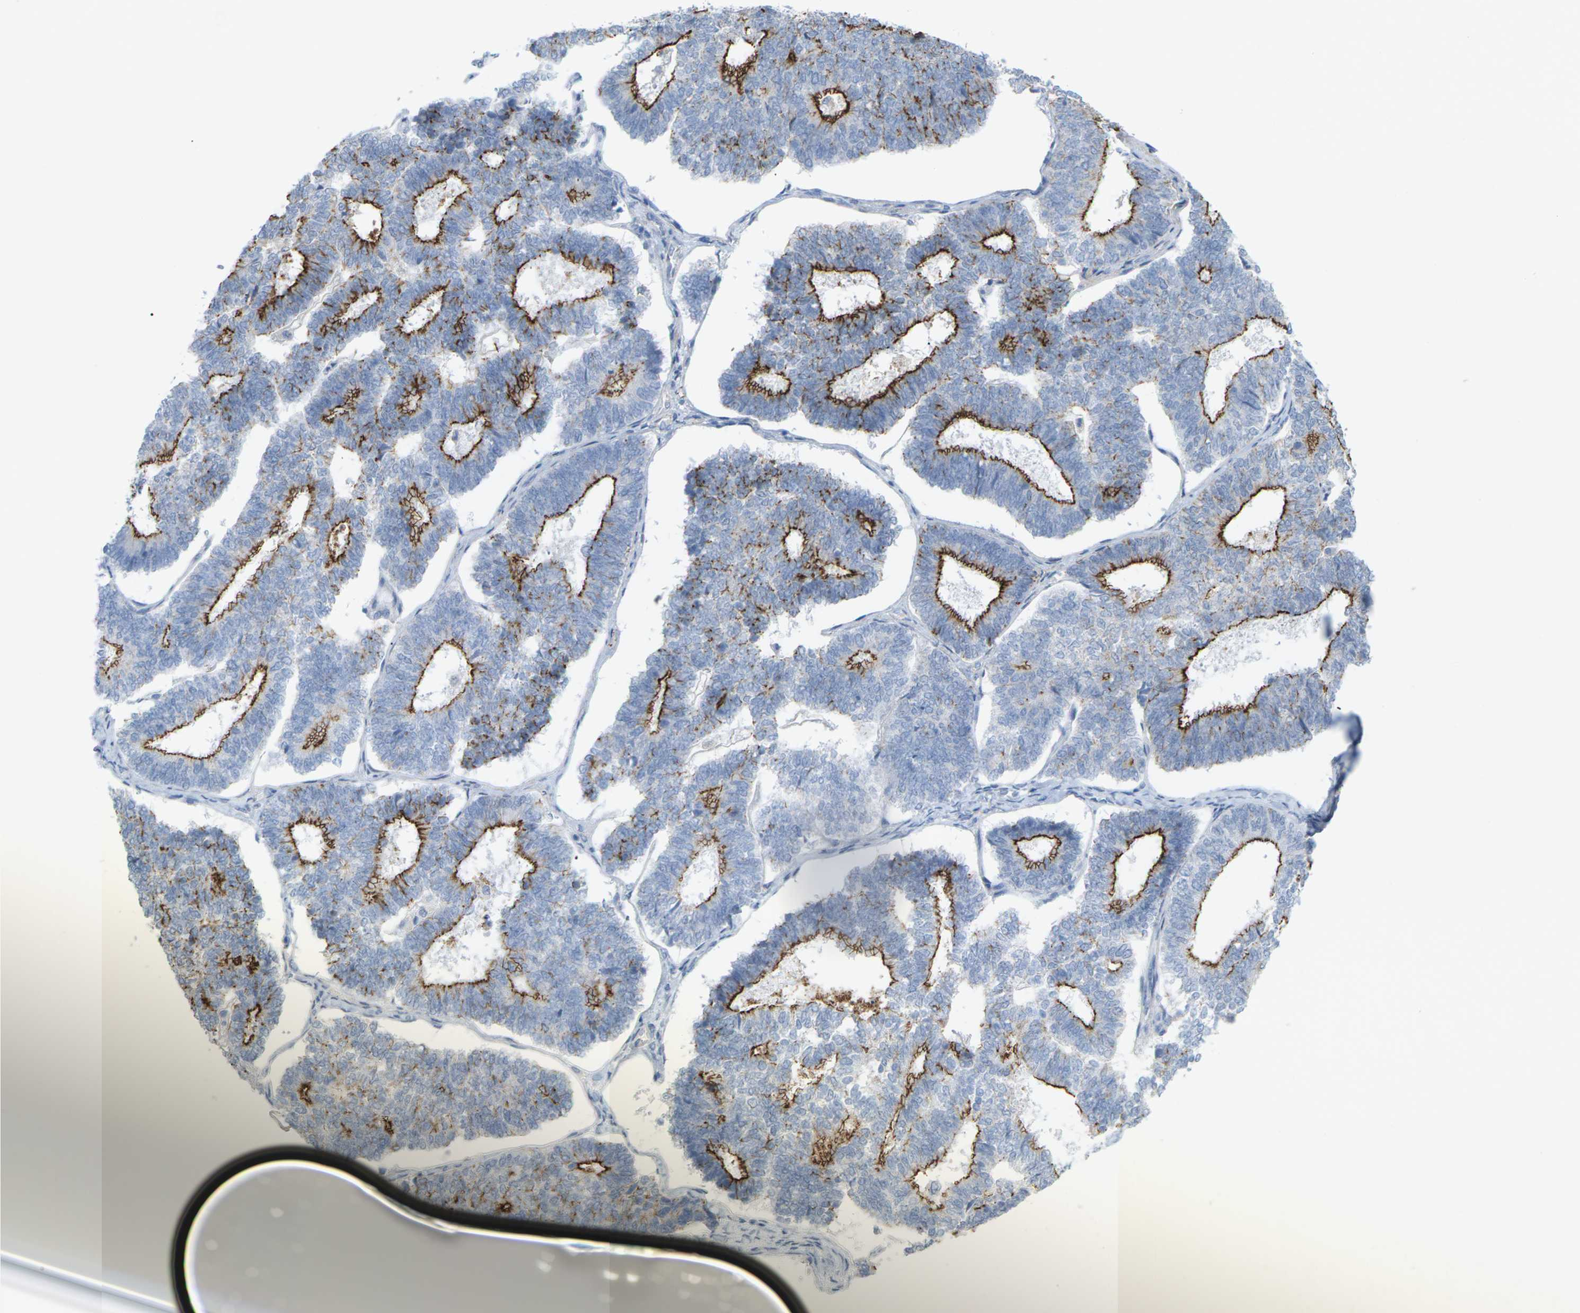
{"staining": {"intensity": "strong", "quantity": "25%-75%", "location": "cytoplasmic/membranous"}, "tissue": "endometrial cancer", "cell_type": "Tumor cells", "image_type": "cancer", "snomed": [{"axis": "morphology", "description": "Adenocarcinoma, NOS"}, {"axis": "topography", "description": "Endometrium"}], "caption": "Protein staining shows strong cytoplasmic/membranous positivity in about 25%-75% of tumor cells in endometrial cancer (adenocarcinoma).", "gene": "CLDN3", "patient": {"sex": "female", "age": 70}}